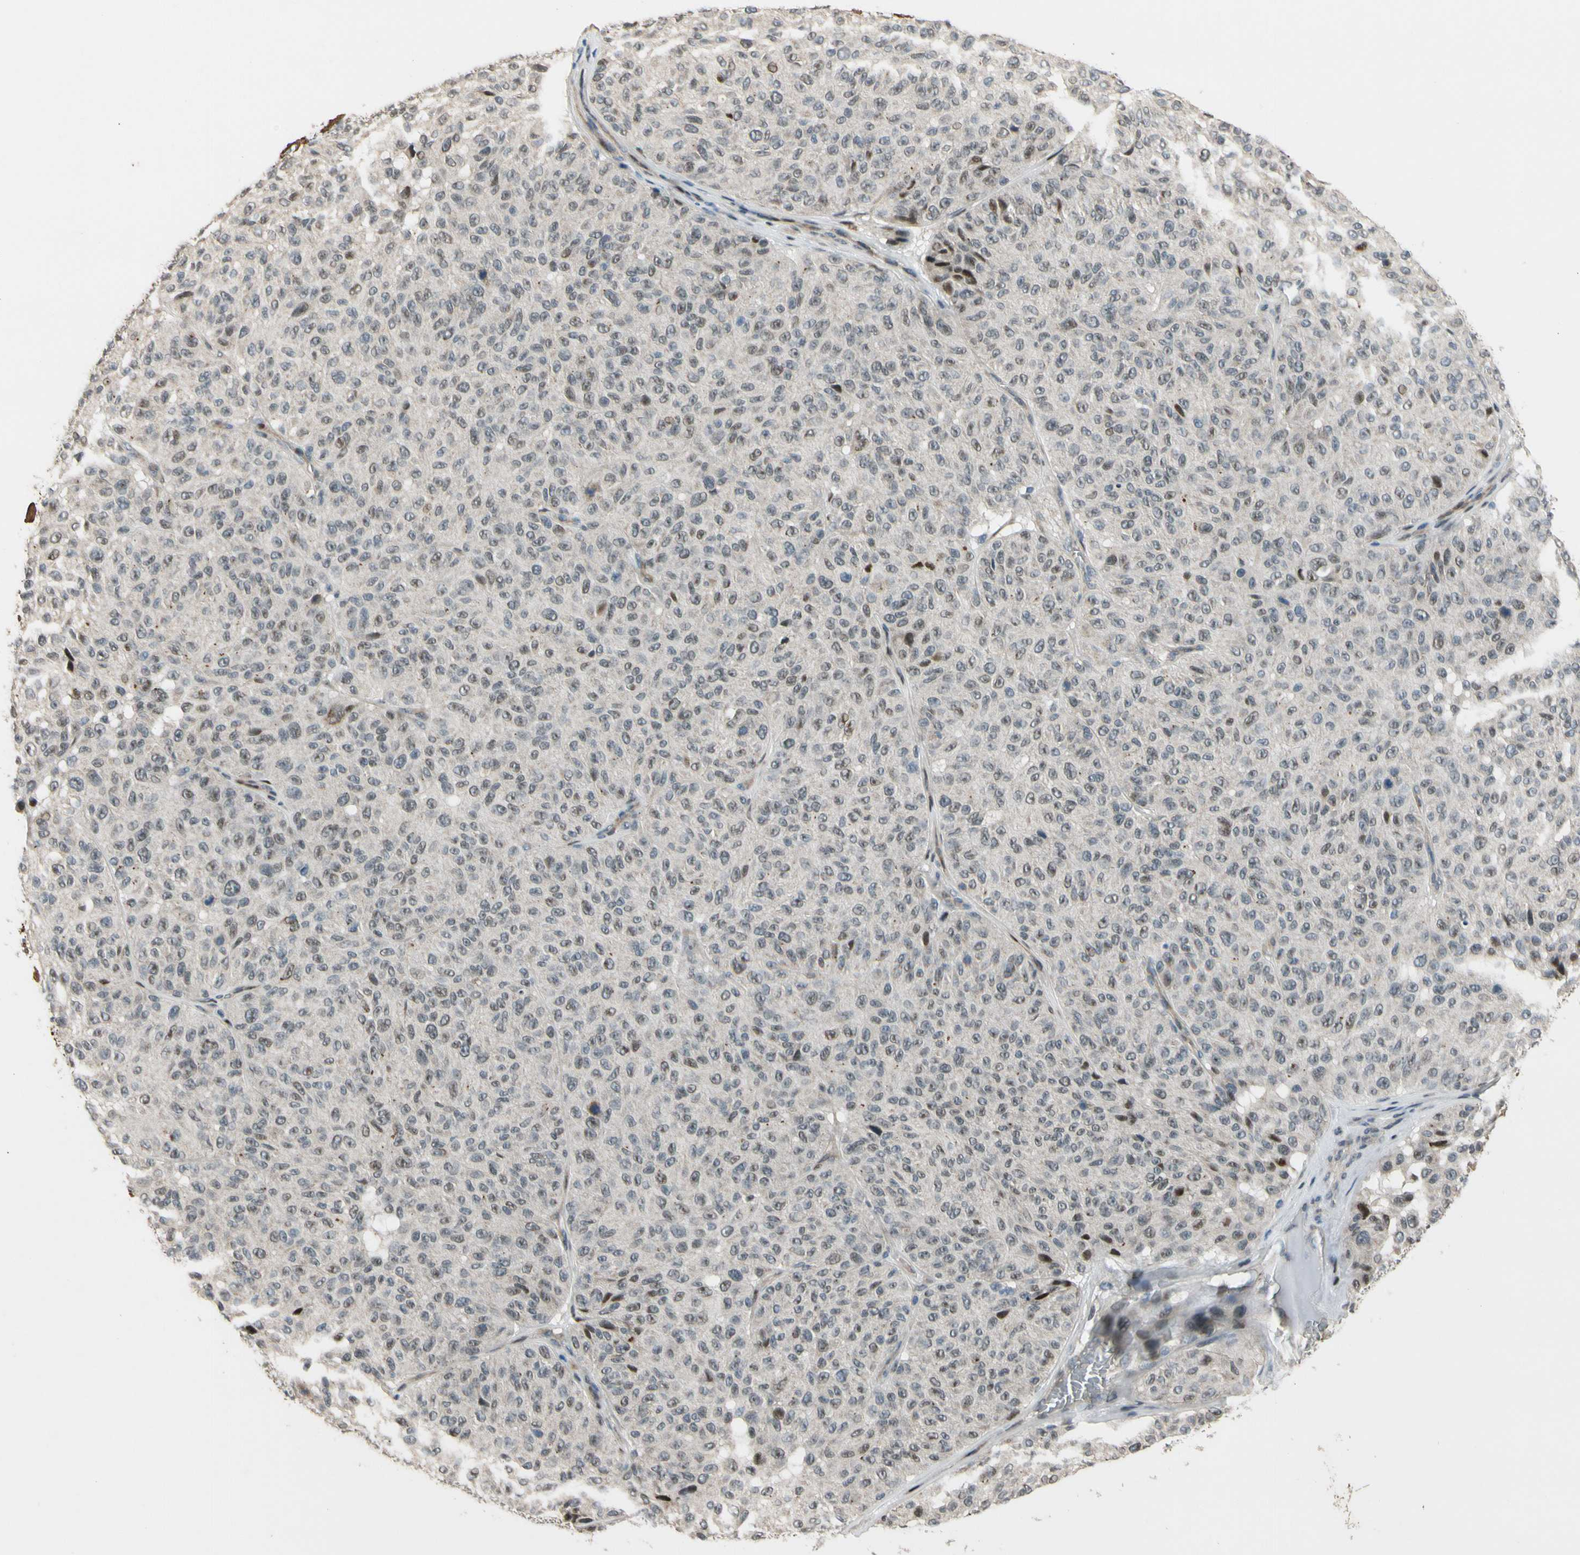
{"staining": {"intensity": "moderate", "quantity": "25%-75%", "location": "nuclear"}, "tissue": "melanoma", "cell_type": "Tumor cells", "image_type": "cancer", "snomed": [{"axis": "morphology", "description": "Malignant melanoma, NOS"}, {"axis": "topography", "description": "Skin"}], "caption": "Malignant melanoma stained with IHC displays moderate nuclear positivity in approximately 25%-75% of tumor cells. The protein of interest is stained brown, and the nuclei are stained in blue (DAB IHC with brightfield microscopy, high magnification).", "gene": "ZNF184", "patient": {"sex": "female", "age": 46}}